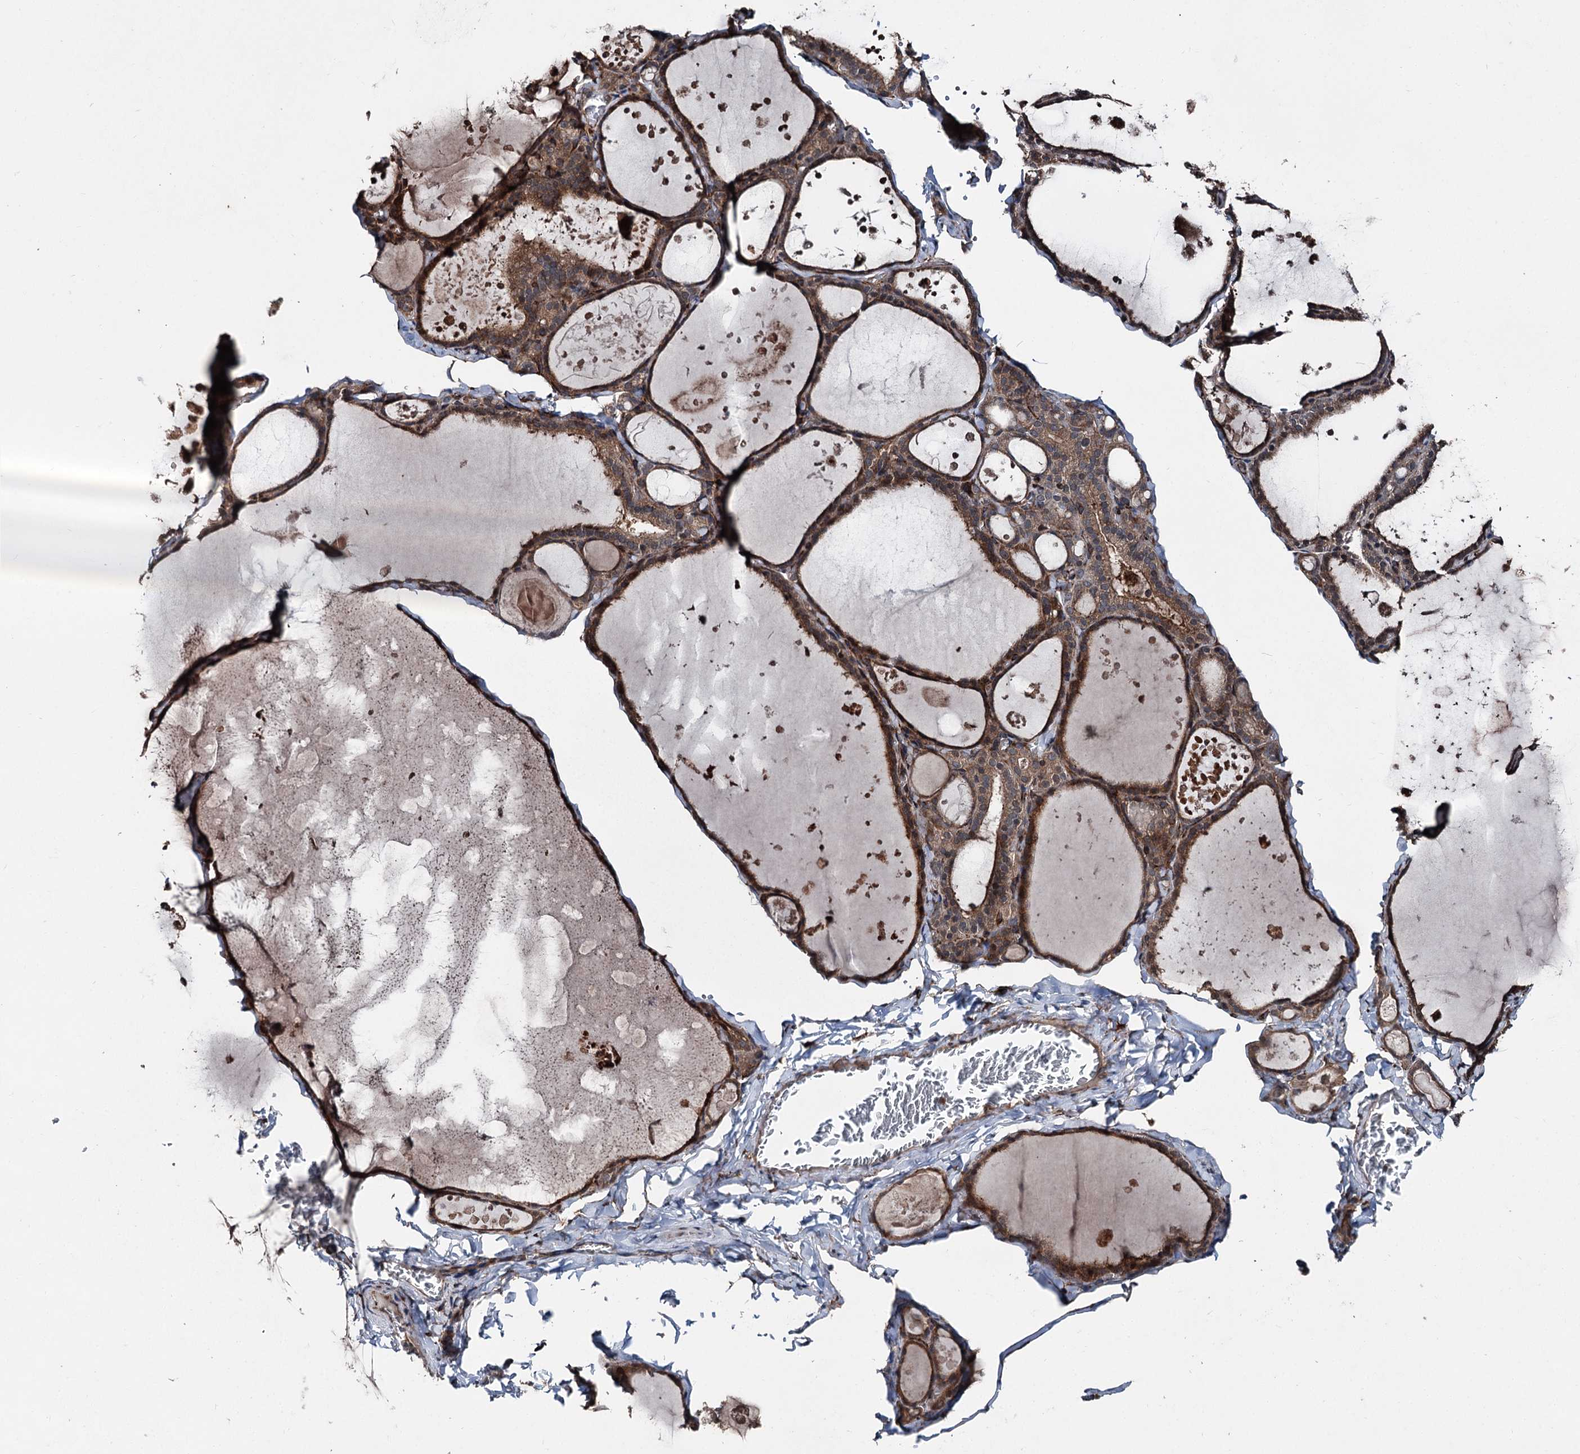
{"staining": {"intensity": "strong", "quantity": ">75%", "location": "cytoplasmic/membranous"}, "tissue": "thyroid gland", "cell_type": "Glandular cells", "image_type": "normal", "snomed": [{"axis": "morphology", "description": "Normal tissue, NOS"}, {"axis": "topography", "description": "Thyroid gland"}], "caption": "Protein expression analysis of benign thyroid gland displays strong cytoplasmic/membranous expression in approximately >75% of glandular cells.", "gene": "DDIAS", "patient": {"sex": "male", "age": 56}}